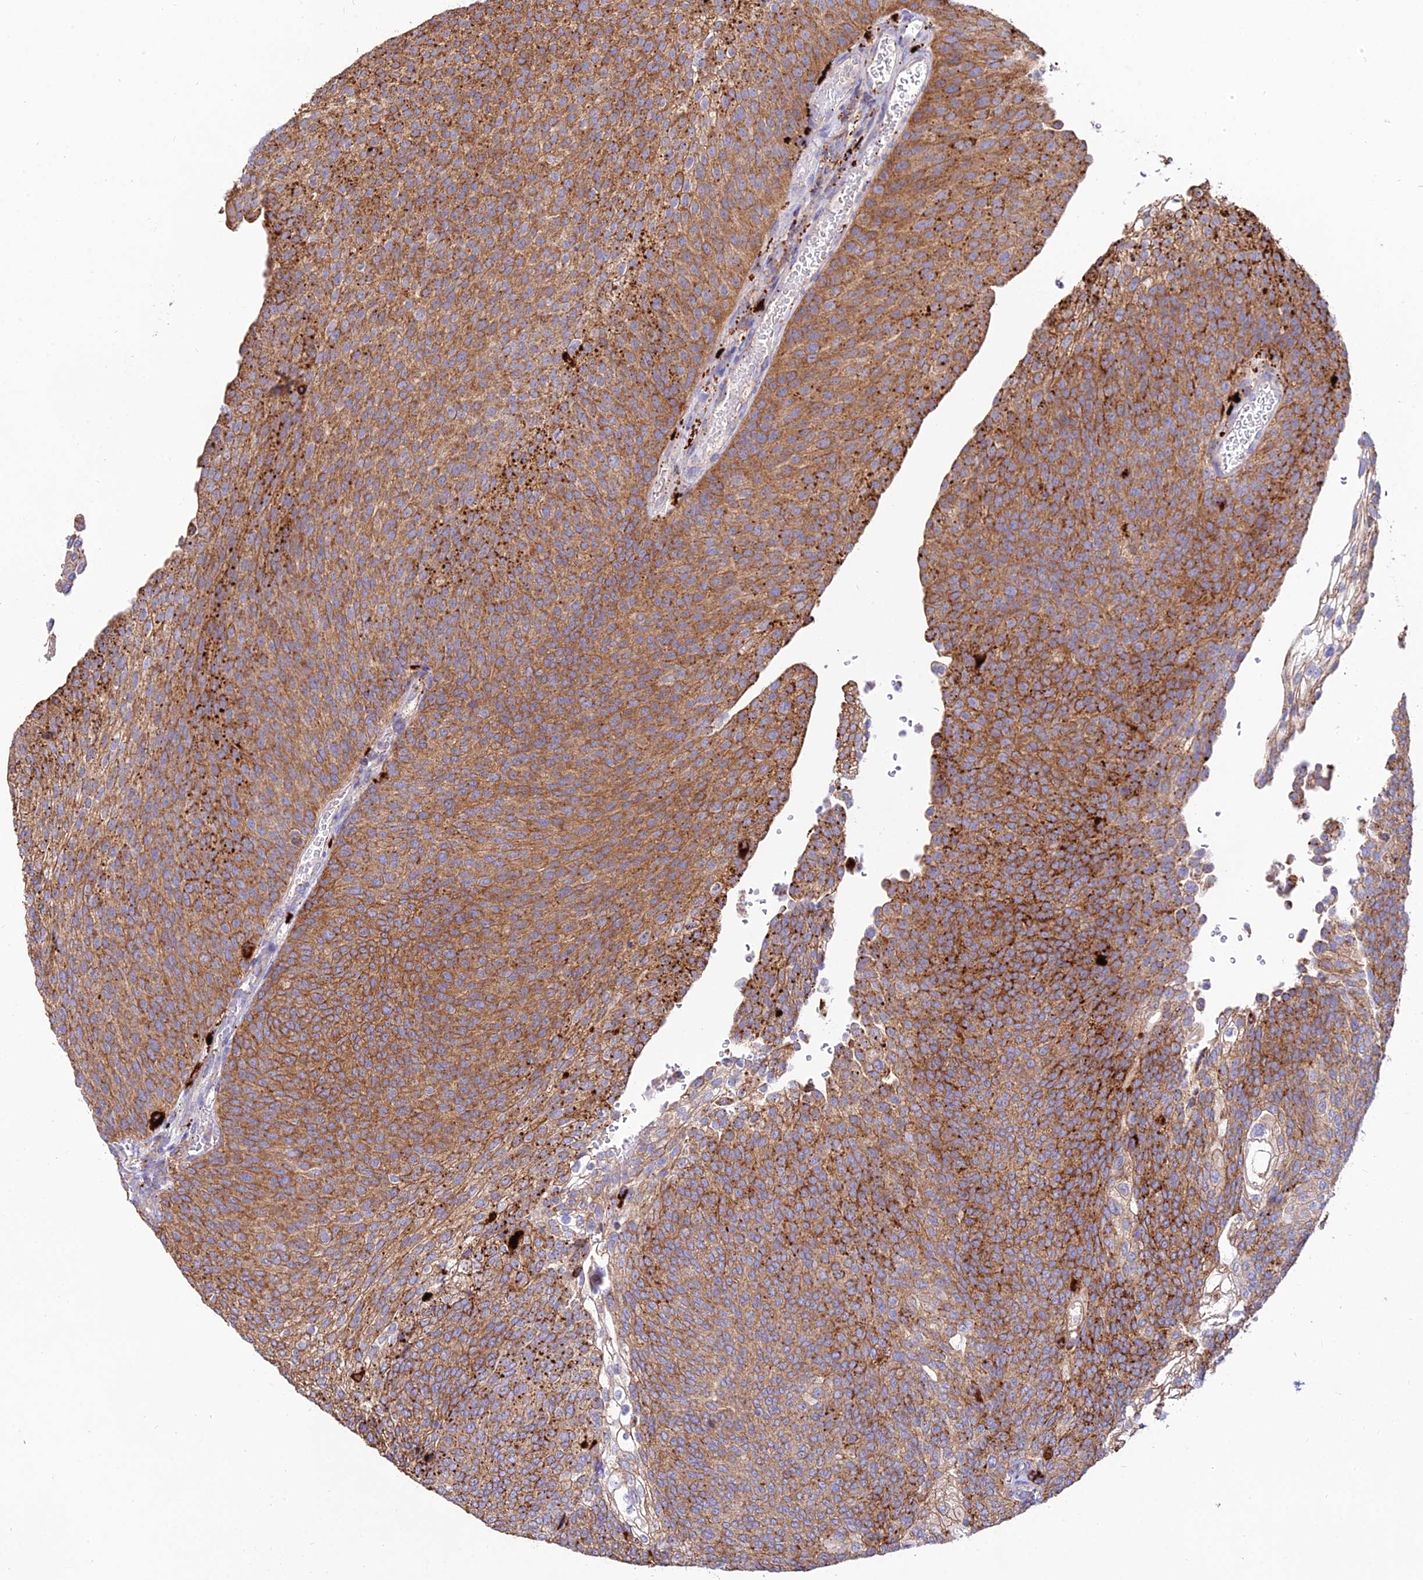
{"staining": {"intensity": "moderate", "quantity": ">75%", "location": "cytoplasmic/membranous"}, "tissue": "urothelial cancer", "cell_type": "Tumor cells", "image_type": "cancer", "snomed": [{"axis": "morphology", "description": "Urothelial carcinoma, High grade"}, {"axis": "topography", "description": "Urinary bladder"}], "caption": "This micrograph exhibits immunohistochemistry (IHC) staining of urothelial cancer, with medium moderate cytoplasmic/membranous expression in approximately >75% of tumor cells.", "gene": "PNLIPRP3", "patient": {"sex": "female", "age": 79}}